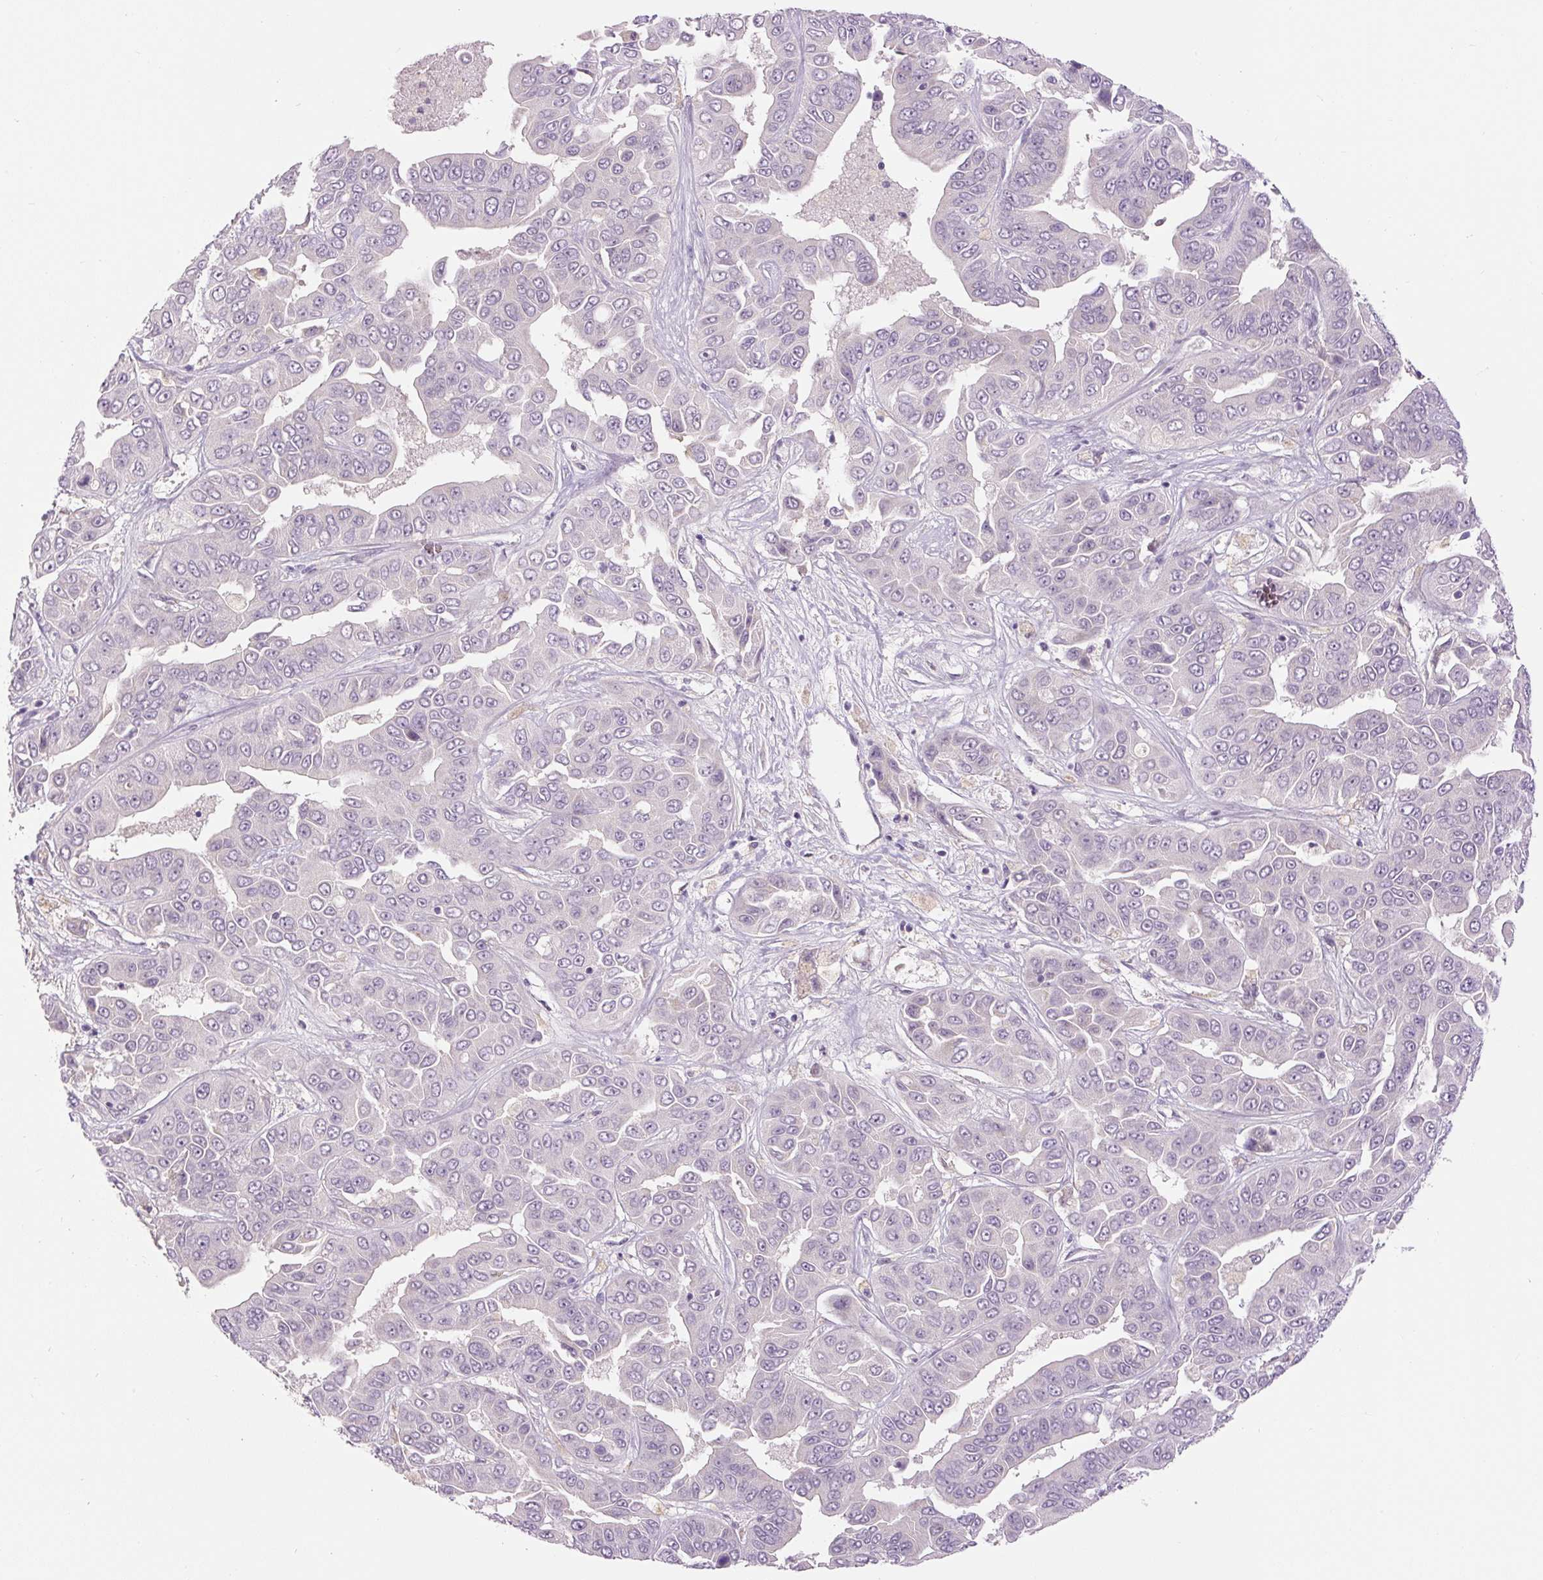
{"staining": {"intensity": "negative", "quantity": "none", "location": "none"}, "tissue": "liver cancer", "cell_type": "Tumor cells", "image_type": "cancer", "snomed": [{"axis": "morphology", "description": "Cholangiocarcinoma"}, {"axis": "topography", "description": "Liver"}], "caption": "Immunohistochemistry micrograph of cholangiocarcinoma (liver) stained for a protein (brown), which shows no expression in tumor cells. (DAB (3,3'-diaminobenzidine) IHC, high magnification).", "gene": "FABP7", "patient": {"sex": "female", "age": 52}}